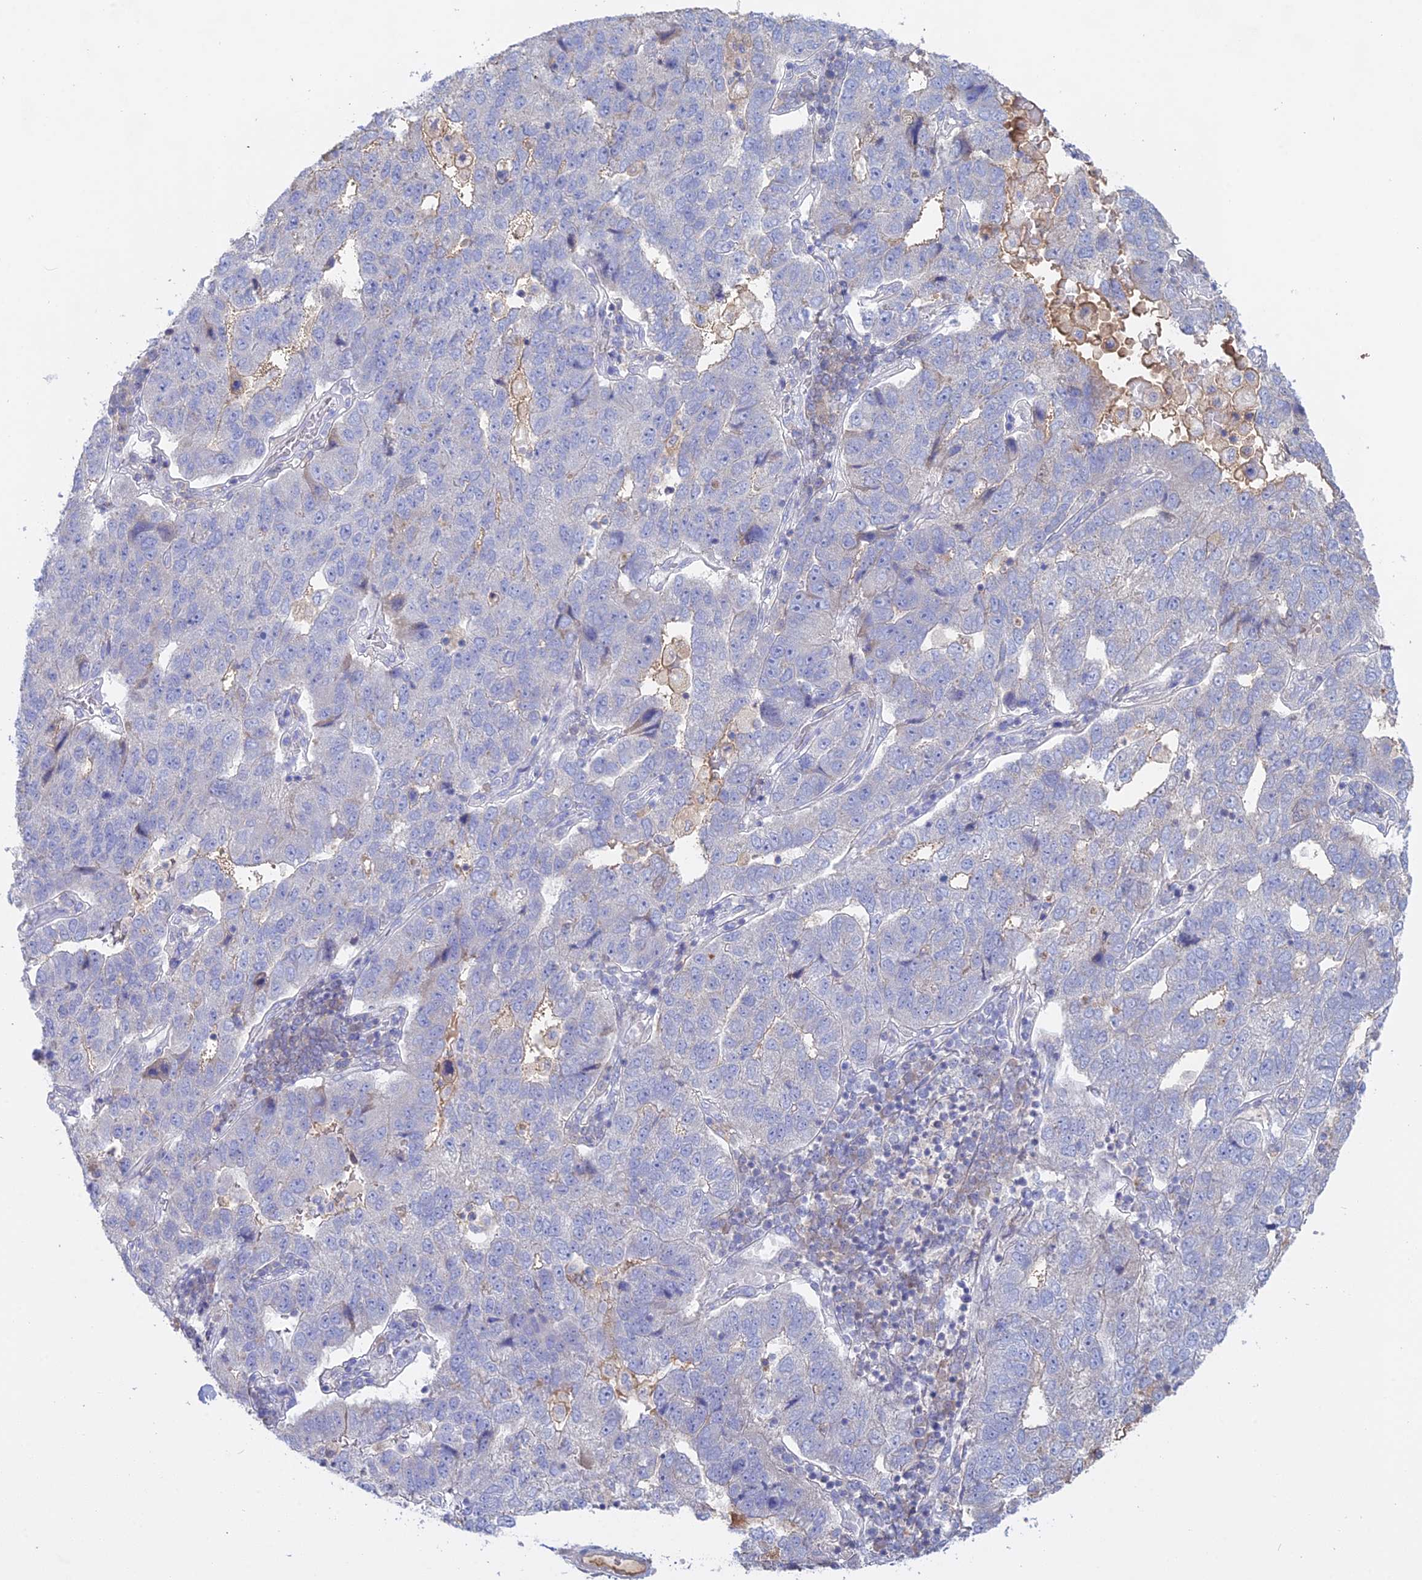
{"staining": {"intensity": "negative", "quantity": "none", "location": "none"}, "tissue": "pancreatic cancer", "cell_type": "Tumor cells", "image_type": "cancer", "snomed": [{"axis": "morphology", "description": "Adenocarcinoma, NOS"}, {"axis": "topography", "description": "Pancreas"}], "caption": "The IHC image has no significant staining in tumor cells of pancreatic cancer tissue.", "gene": "ADGRA1", "patient": {"sex": "female", "age": 61}}